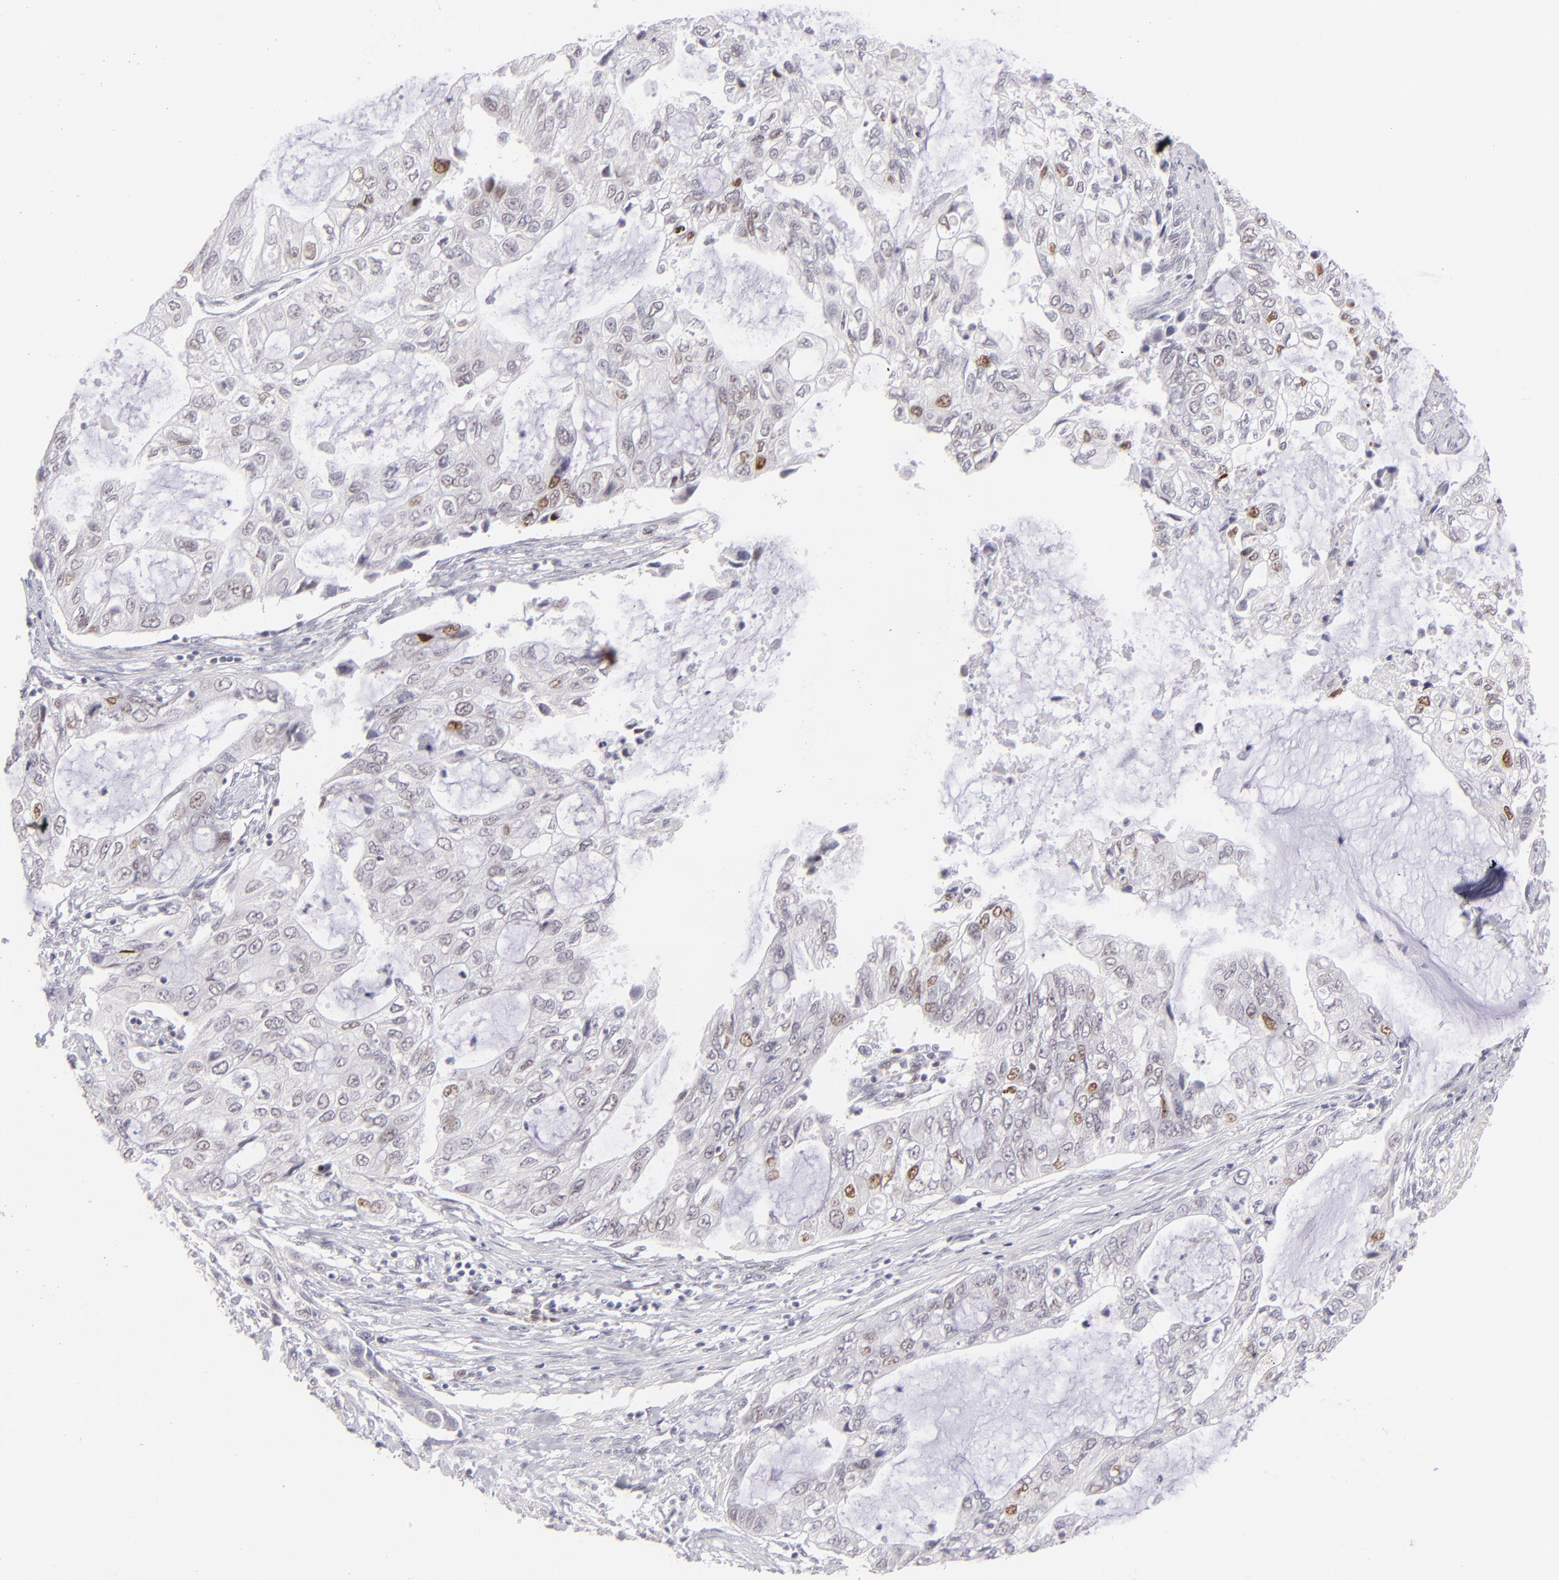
{"staining": {"intensity": "moderate", "quantity": "<25%", "location": "nuclear"}, "tissue": "stomach cancer", "cell_type": "Tumor cells", "image_type": "cancer", "snomed": [{"axis": "morphology", "description": "Adenocarcinoma, NOS"}, {"axis": "topography", "description": "Stomach, upper"}], "caption": "Moderate nuclear protein positivity is seen in approximately <25% of tumor cells in stomach cancer. The protein of interest is shown in brown color, while the nuclei are stained blue.", "gene": "POU2F1", "patient": {"sex": "female", "age": 52}}